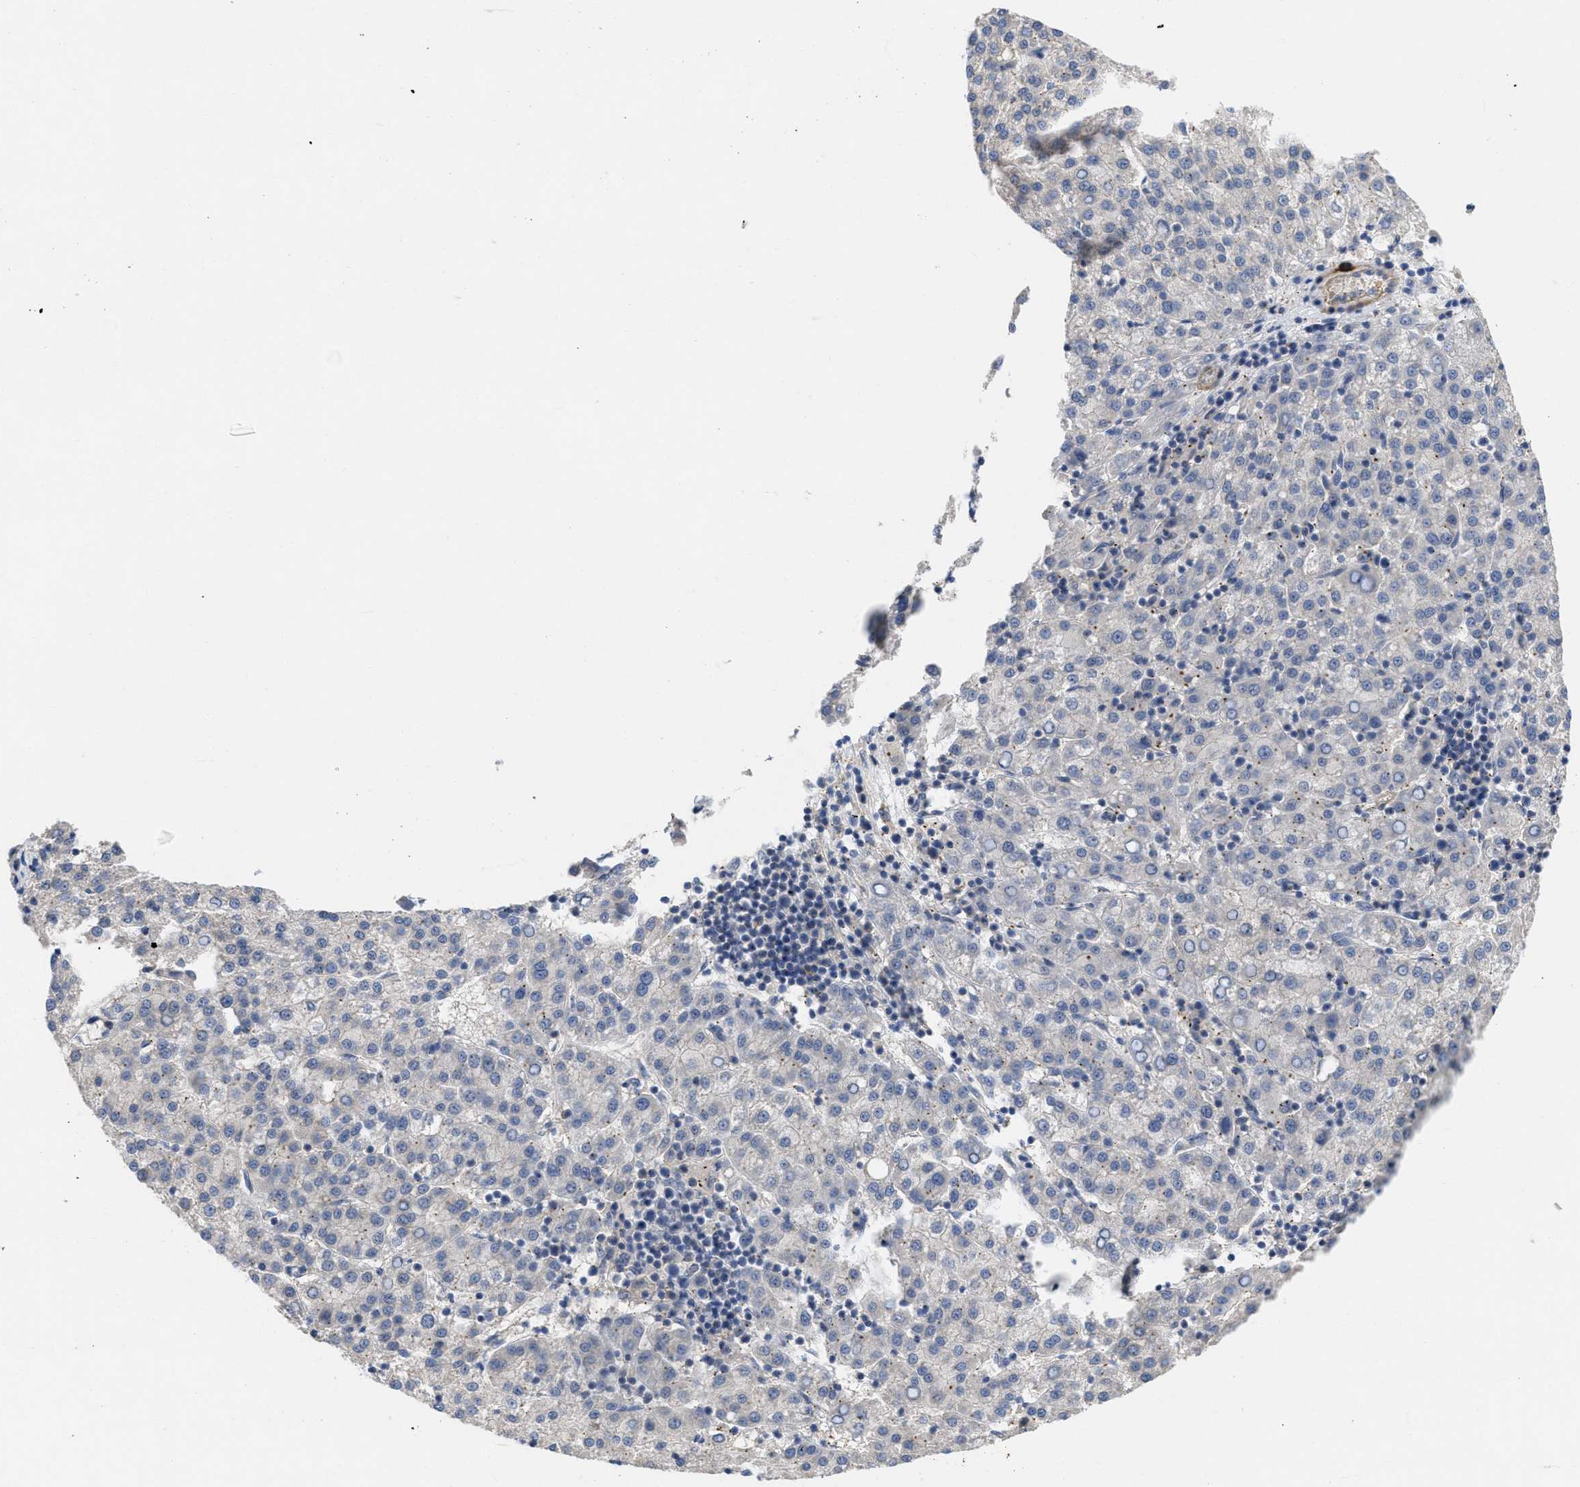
{"staining": {"intensity": "negative", "quantity": "none", "location": "none"}, "tissue": "liver cancer", "cell_type": "Tumor cells", "image_type": "cancer", "snomed": [{"axis": "morphology", "description": "Carcinoma, Hepatocellular, NOS"}, {"axis": "topography", "description": "Liver"}], "caption": "There is no significant staining in tumor cells of liver hepatocellular carcinoma.", "gene": "ARHGEF26", "patient": {"sex": "female", "age": 58}}